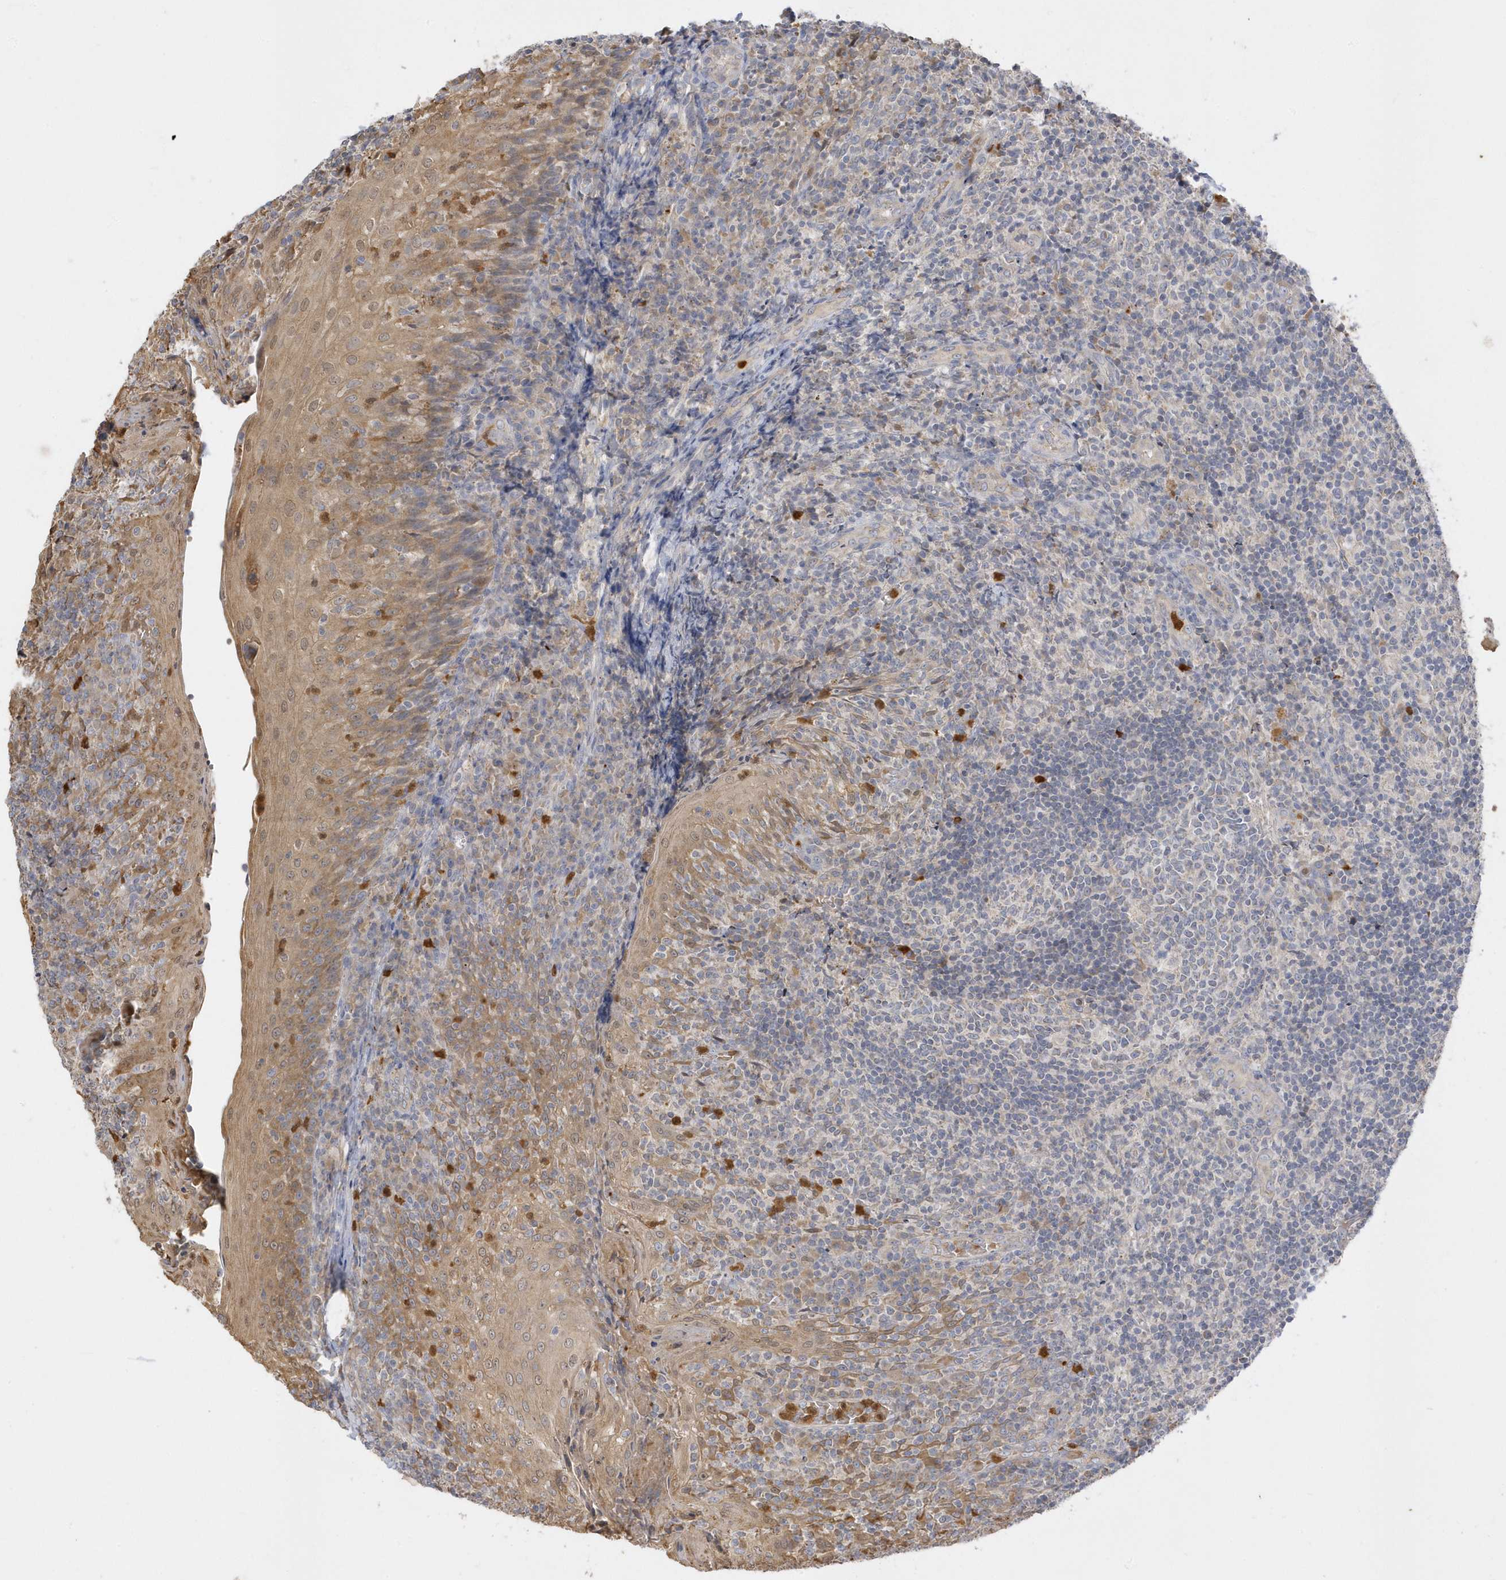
{"staining": {"intensity": "negative", "quantity": "none", "location": "none"}, "tissue": "tonsil", "cell_type": "Germinal center cells", "image_type": "normal", "snomed": [{"axis": "morphology", "description": "Normal tissue, NOS"}, {"axis": "topography", "description": "Tonsil"}], "caption": "Tonsil was stained to show a protein in brown. There is no significant positivity in germinal center cells. Brightfield microscopy of IHC stained with DAB (3,3'-diaminobenzidine) (brown) and hematoxylin (blue), captured at high magnification.", "gene": "DPP9", "patient": {"sex": "female", "age": 19}}